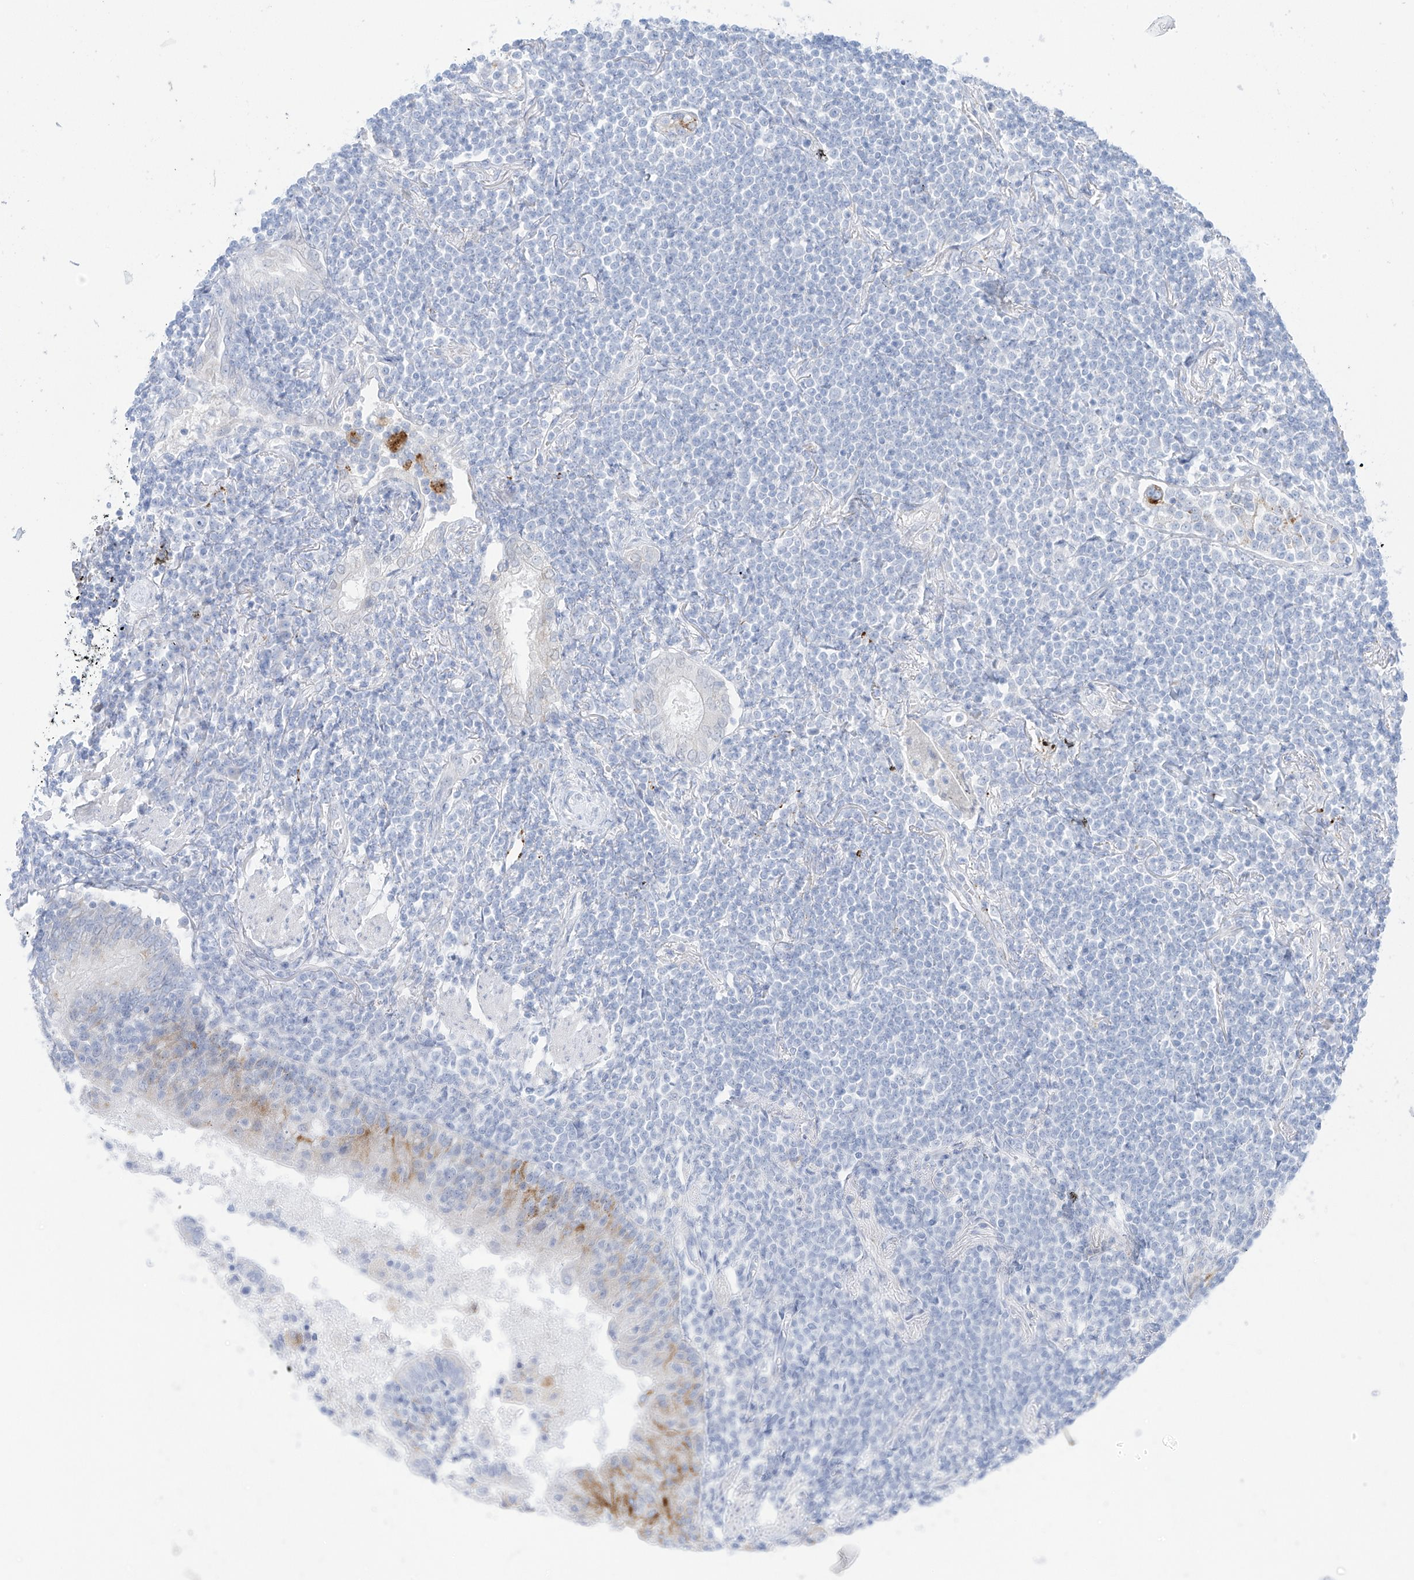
{"staining": {"intensity": "negative", "quantity": "none", "location": "none"}, "tissue": "lymphoma", "cell_type": "Tumor cells", "image_type": "cancer", "snomed": [{"axis": "morphology", "description": "Malignant lymphoma, non-Hodgkin's type, Low grade"}, {"axis": "topography", "description": "Lung"}], "caption": "A high-resolution micrograph shows immunohistochemistry staining of lymphoma, which demonstrates no significant expression in tumor cells. (DAB (3,3'-diaminobenzidine) immunohistochemistry with hematoxylin counter stain).", "gene": "PSPH", "patient": {"sex": "female", "age": 71}}